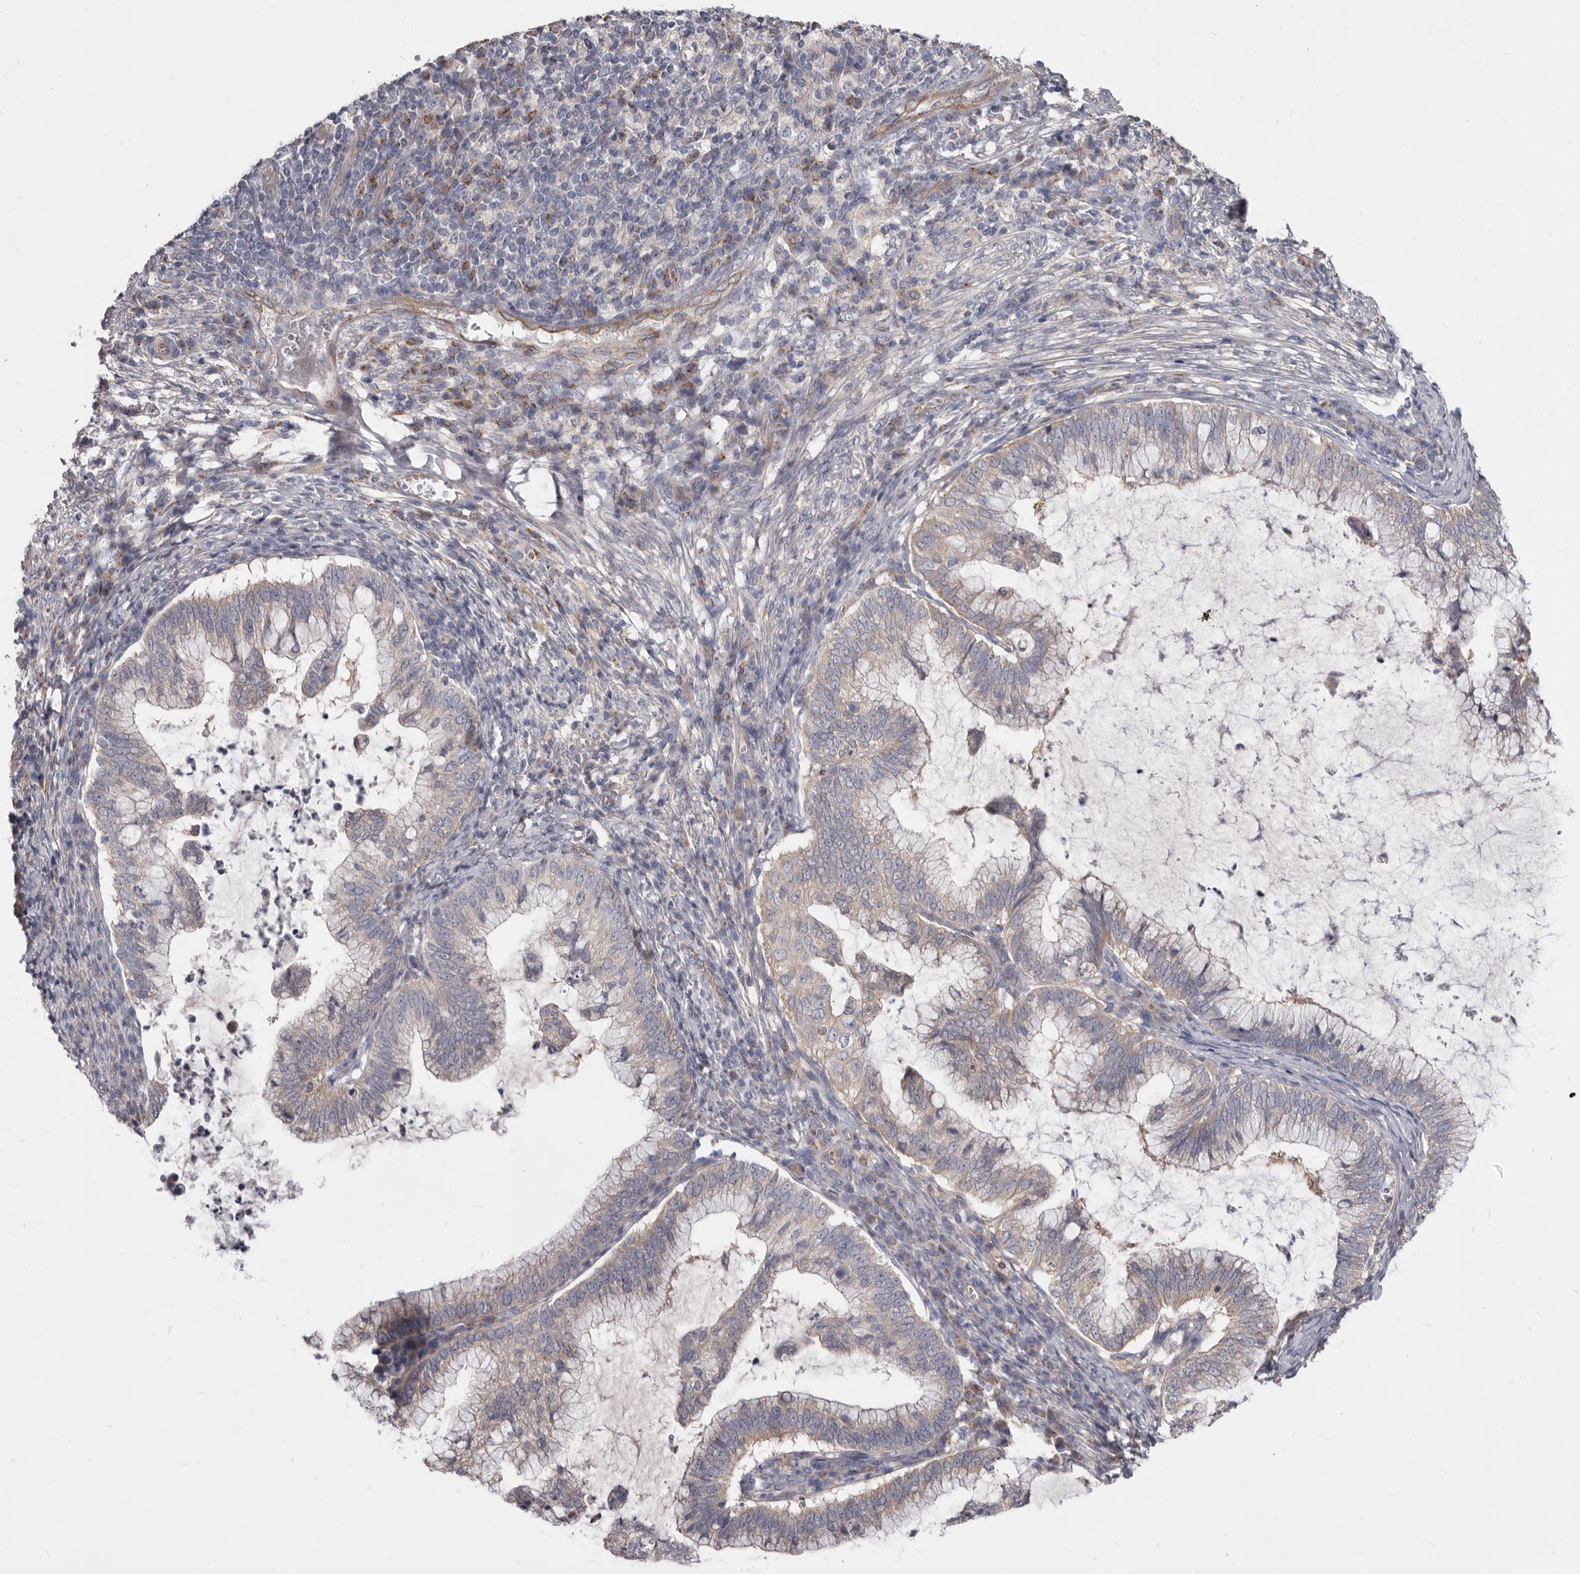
{"staining": {"intensity": "weak", "quantity": "25%-75%", "location": "cytoplasmic/membranous"}, "tissue": "cervical cancer", "cell_type": "Tumor cells", "image_type": "cancer", "snomed": [{"axis": "morphology", "description": "Adenocarcinoma, NOS"}, {"axis": "topography", "description": "Cervix"}], "caption": "Protein expression analysis of adenocarcinoma (cervical) exhibits weak cytoplasmic/membranous positivity in approximately 25%-75% of tumor cells. The protein is stained brown, and the nuclei are stained in blue (DAB (3,3'-diaminobenzidine) IHC with brightfield microscopy, high magnification).", "gene": "FMO2", "patient": {"sex": "female", "age": 36}}